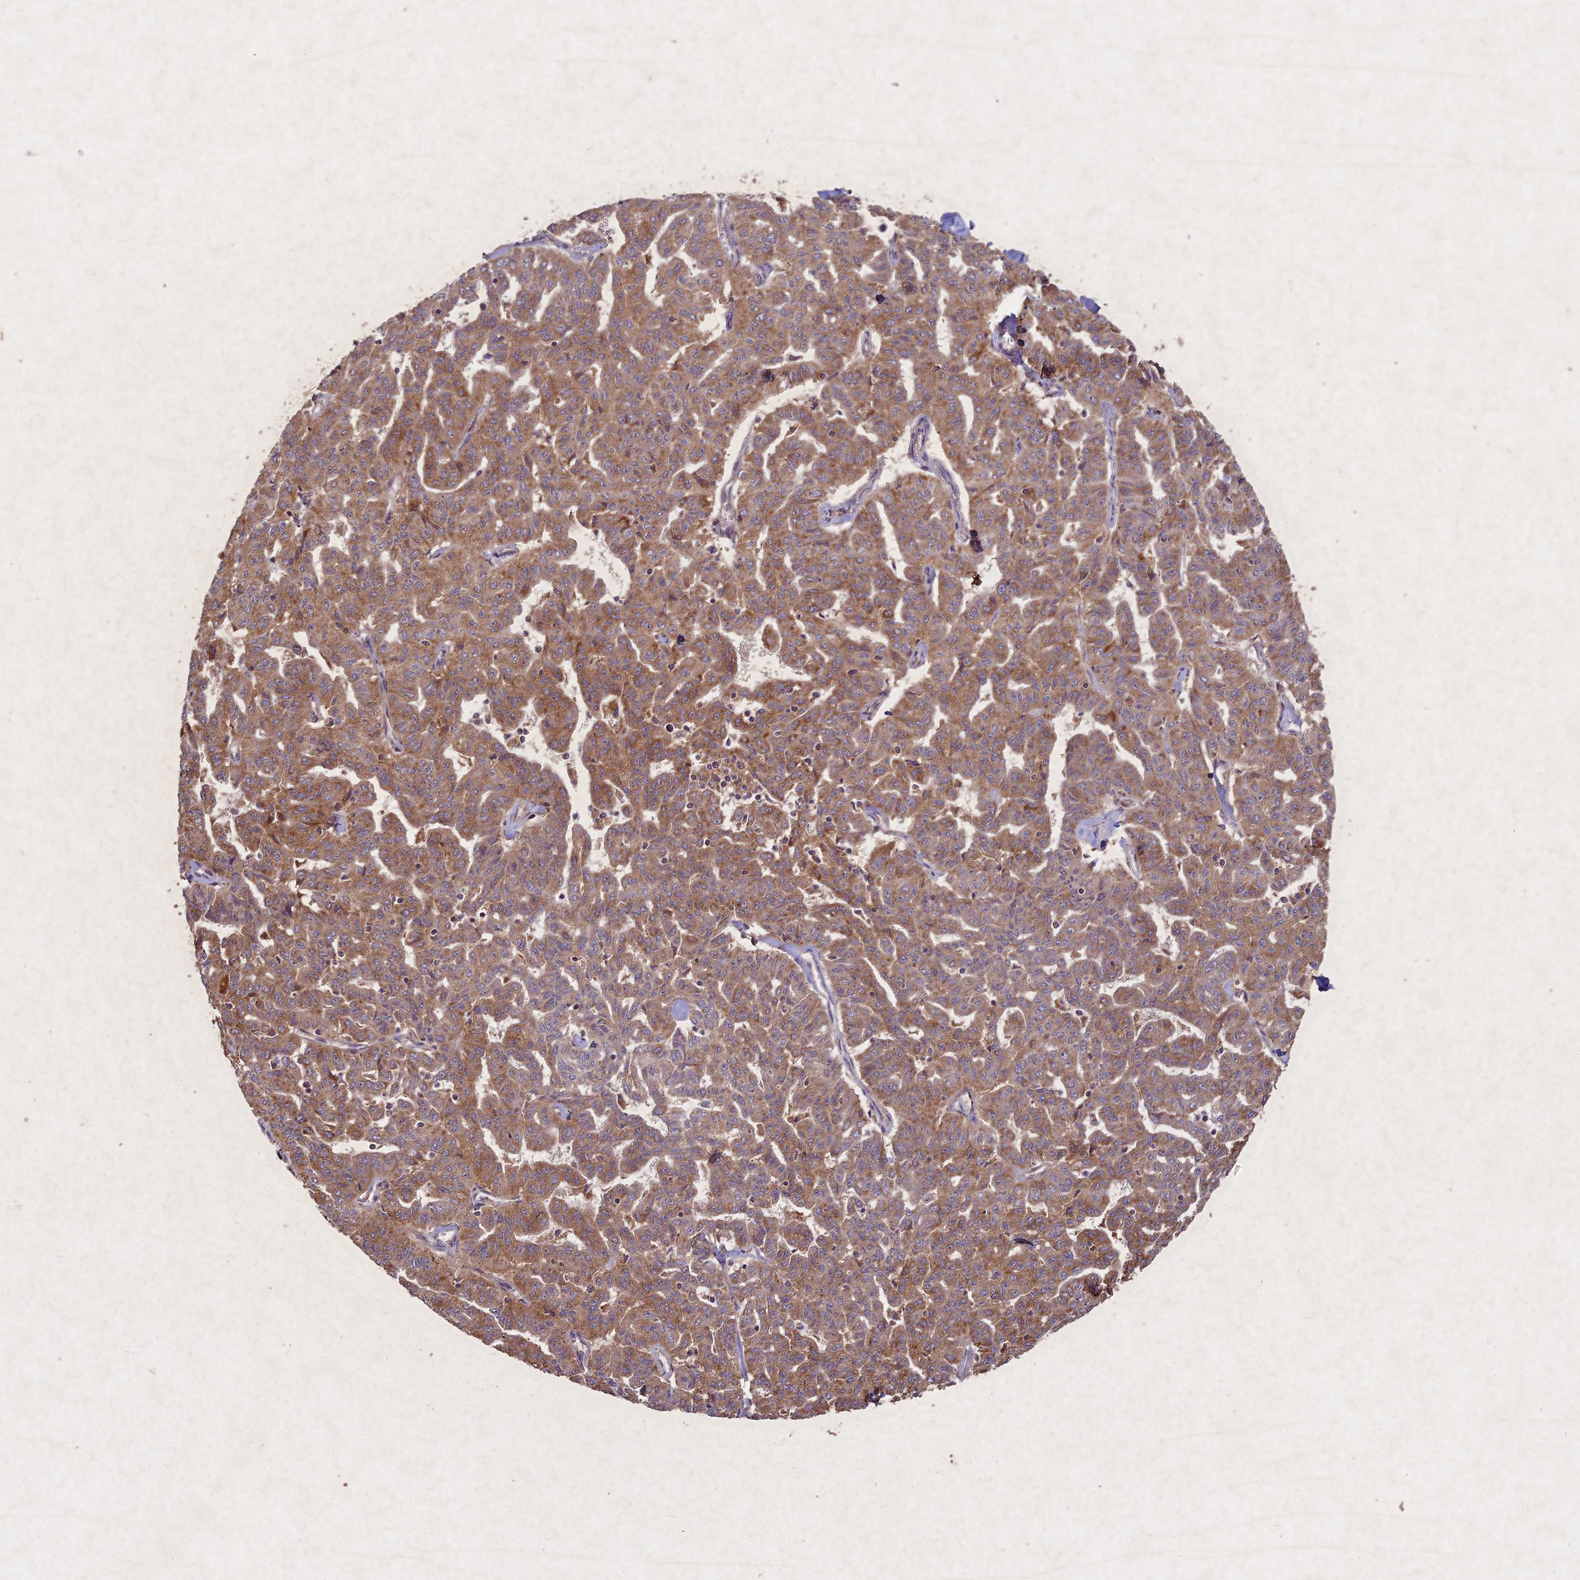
{"staining": {"intensity": "moderate", "quantity": ">75%", "location": "cytoplasmic/membranous"}, "tissue": "liver cancer", "cell_type": "Tumor cells", "image_type": "cancer", "snomed": [{"axis": "morphology", "description": "Cholangiocarcinoma"}, {"axis": "topography", "description": "Liver"}], "caption": "Brown immunohistochemical staining in human liver cholangiocarcinoma demonstrates moderate cytoplasmic/membranous positivity in about >75% of tumor cells.", "gene": "CIAO2B", "patient": {"sex": "female", "age": 77}}